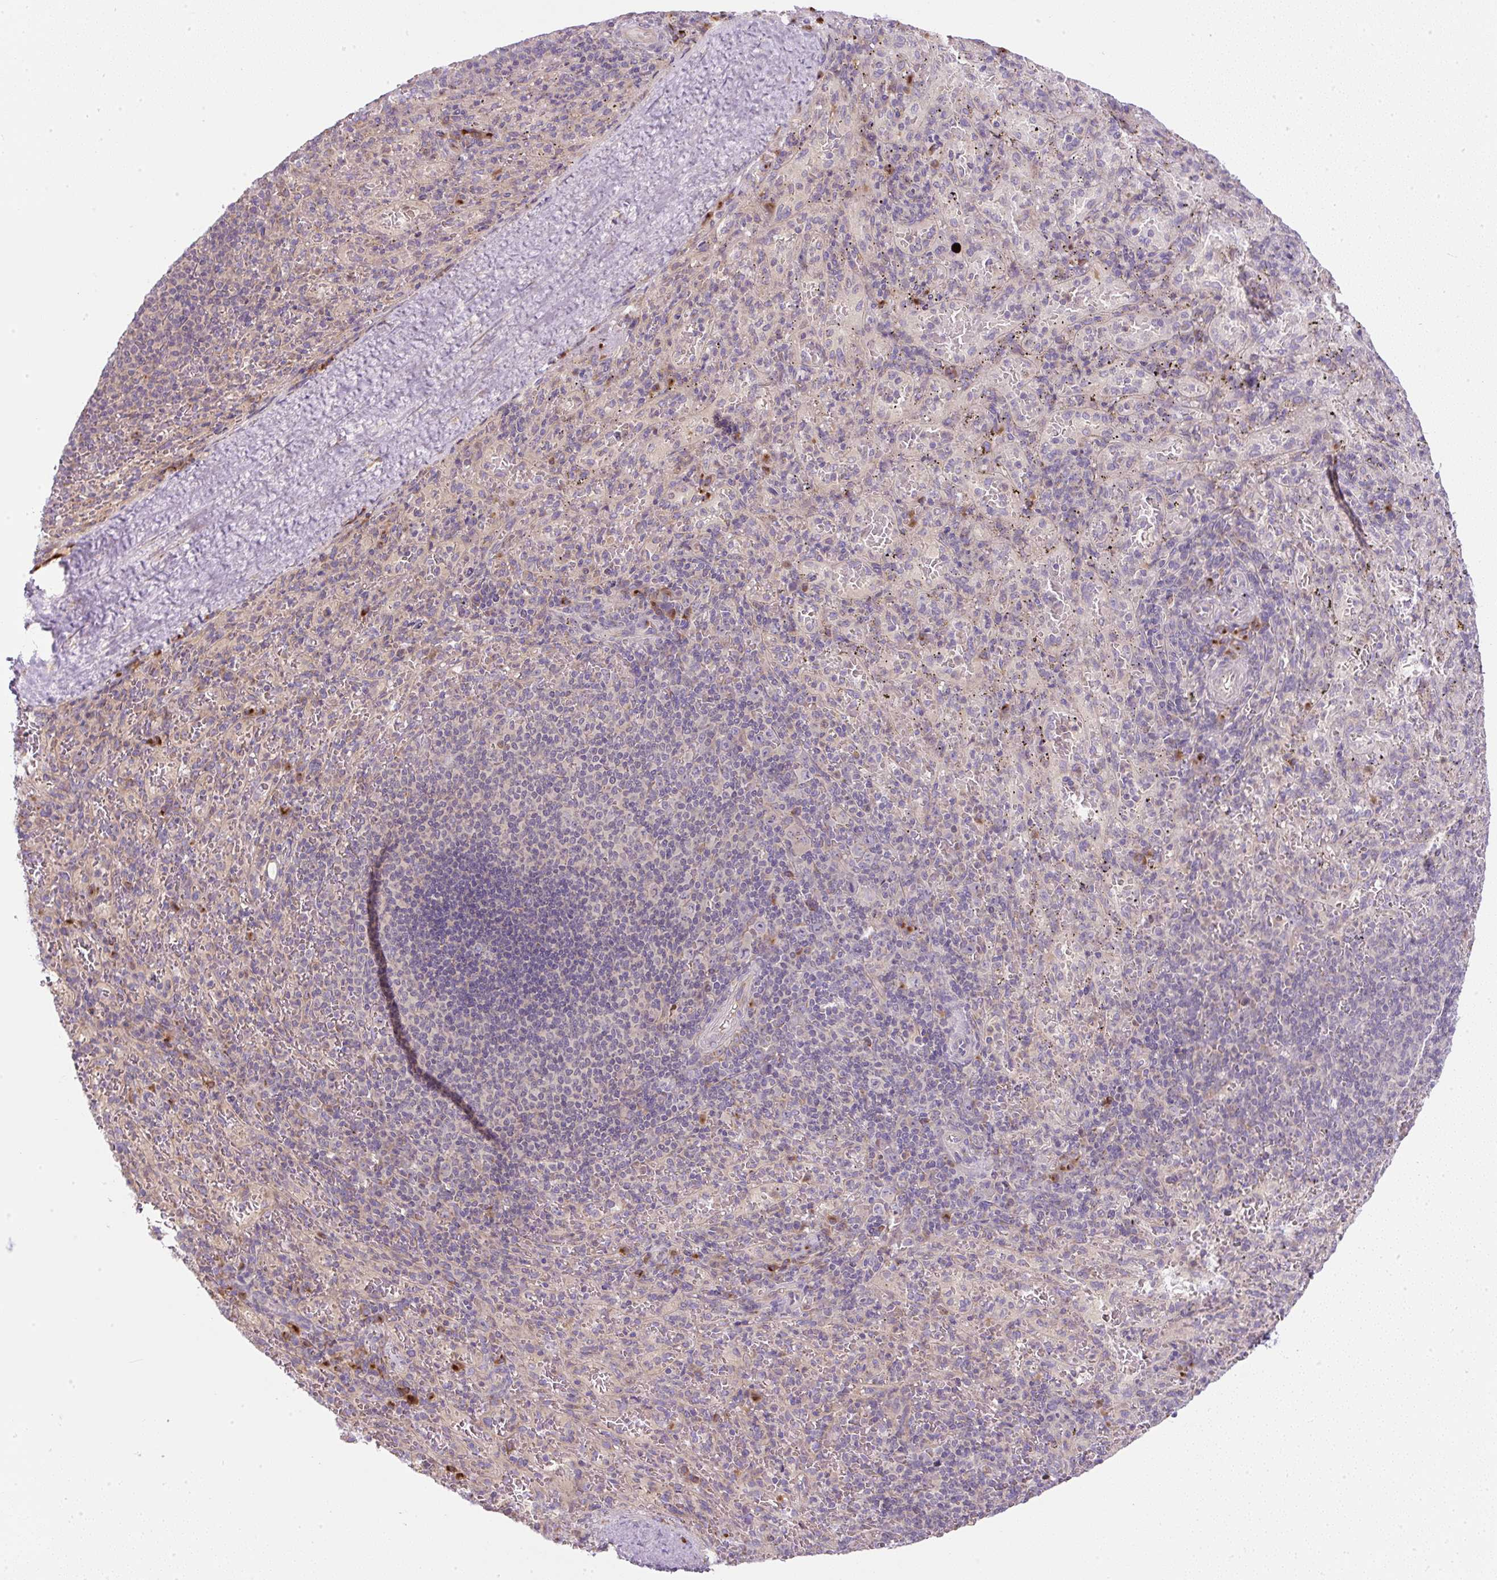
{"staining": {"intensity": "weak", "quantity": "<25%", "location": "cytoplasmic/membranous"}, "tissue": "spleen", "cell_type": "Cells in red pulp", "image_type": "normal", "snomed": [{"axis": "morphology", "description": "Normal tissue, NOS"}, {"axis": "topography", "description": "Spleen"}], "caption": "High power microscopy photomicrograph of an immunohistochemistry (IHC) micrograph of normal spleen, revealing no significant positivity in cells in red pulp. (DAB (3,3'-diaminobenzidine) immunohistochemistry (IHC) visualized using brightfield microscopy, high magnification).", "gene": "MLX", "patient": {"sex": "male", "age": 57}}